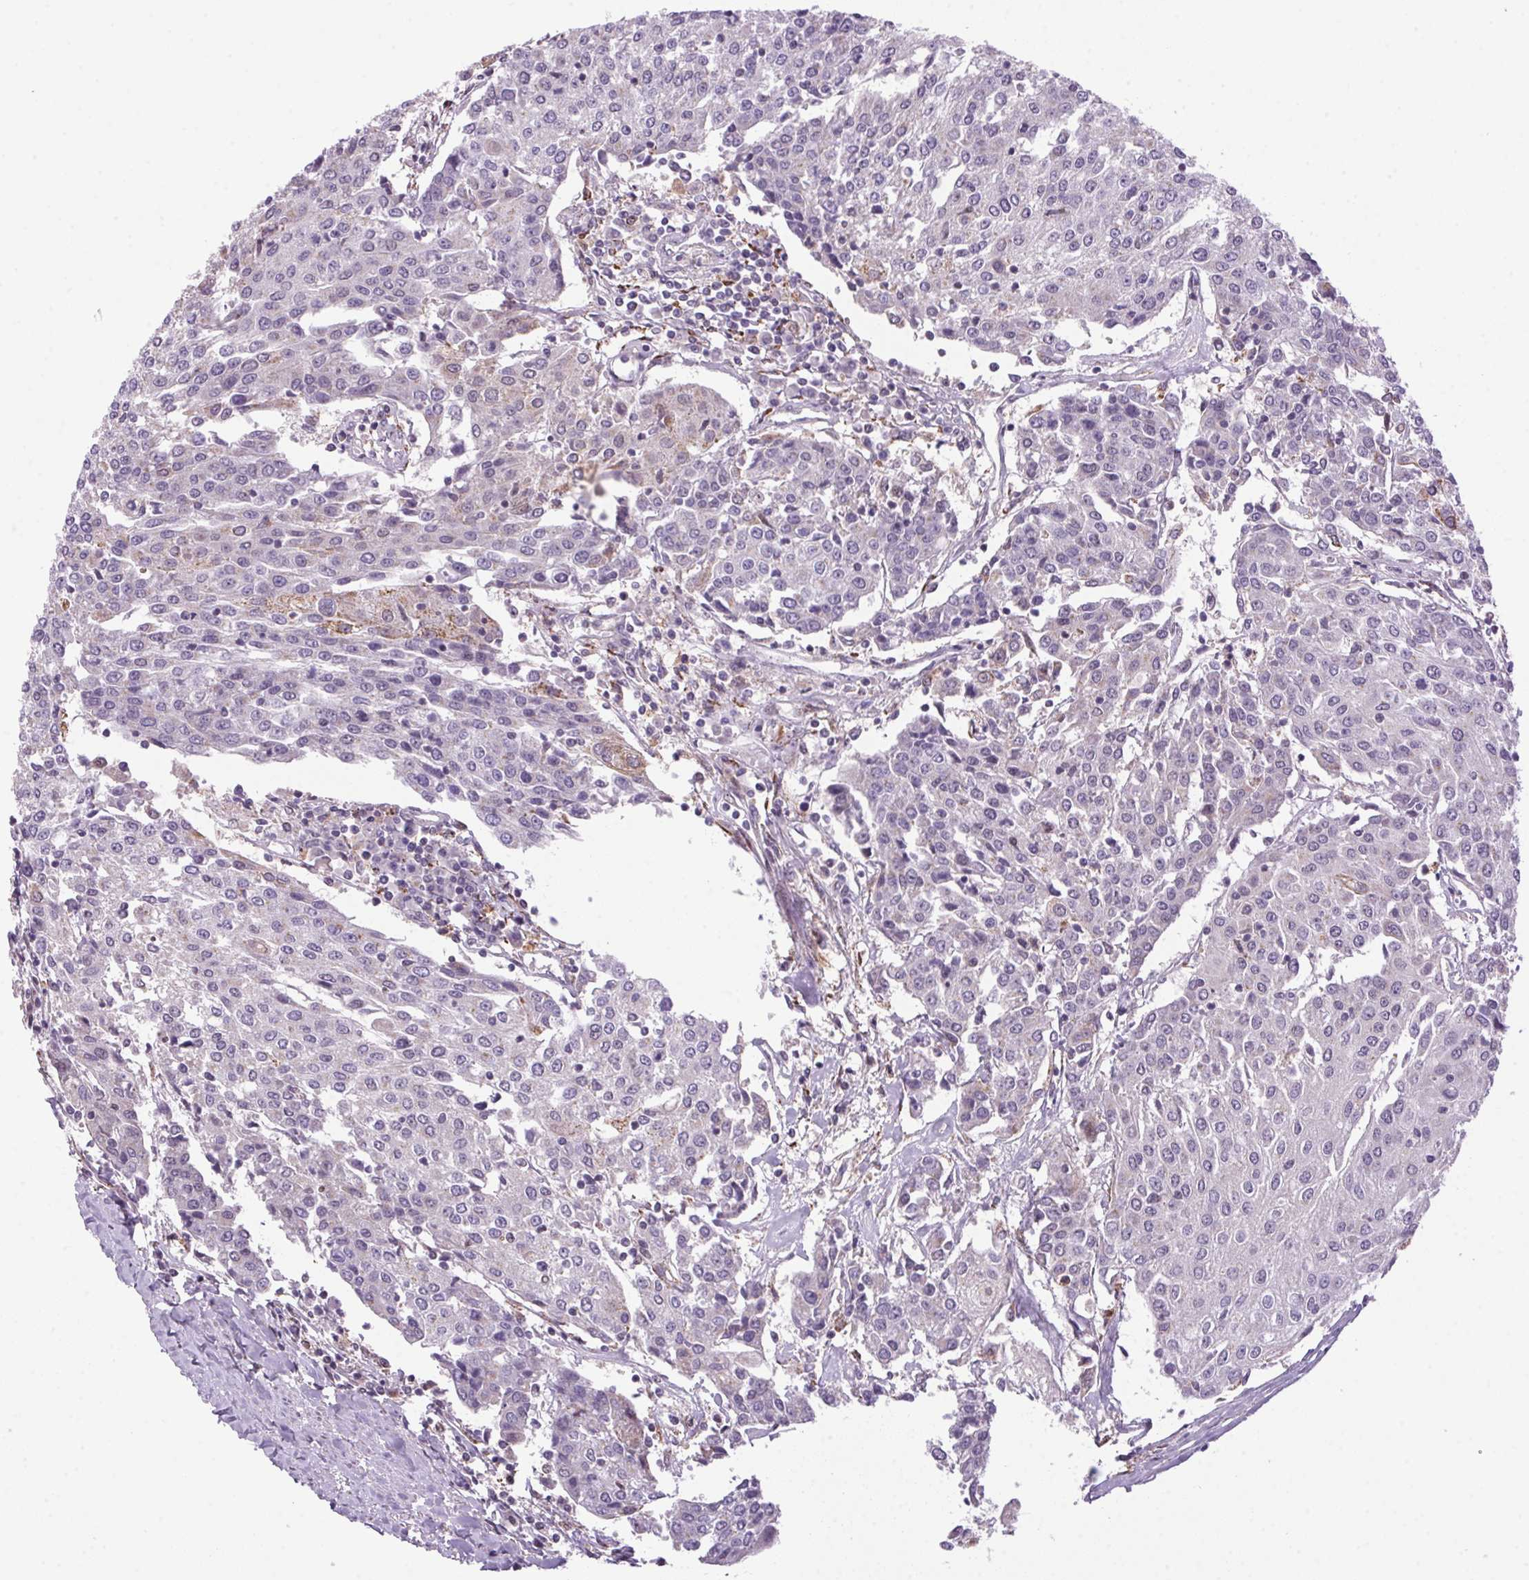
{"staining": {"intensity": "negative", "quantity": "none", "location": "none"}, "tissue": "urothelial cancer", "cell_type": "Tumor cells", "image_type": "cancer", "snomed": [{"axis": "morphology", "description": "Urothelial carcinoma, High grade"}, {"axis": "topography", "description": "Urinary bladder"}], "caption": "Immunohistochemistry (IHC) image of neoplastic tissue: human high-grade urothelial carcinoma stained with DAB reveals no significant protein positivity in tumor cells. (DAB (3,3'-diaminobenzidine) immunohistochemistry with hematoxylin counter stain).", "gene": "AKR1E2", "patient": {"sex": "female", "age": 85}}